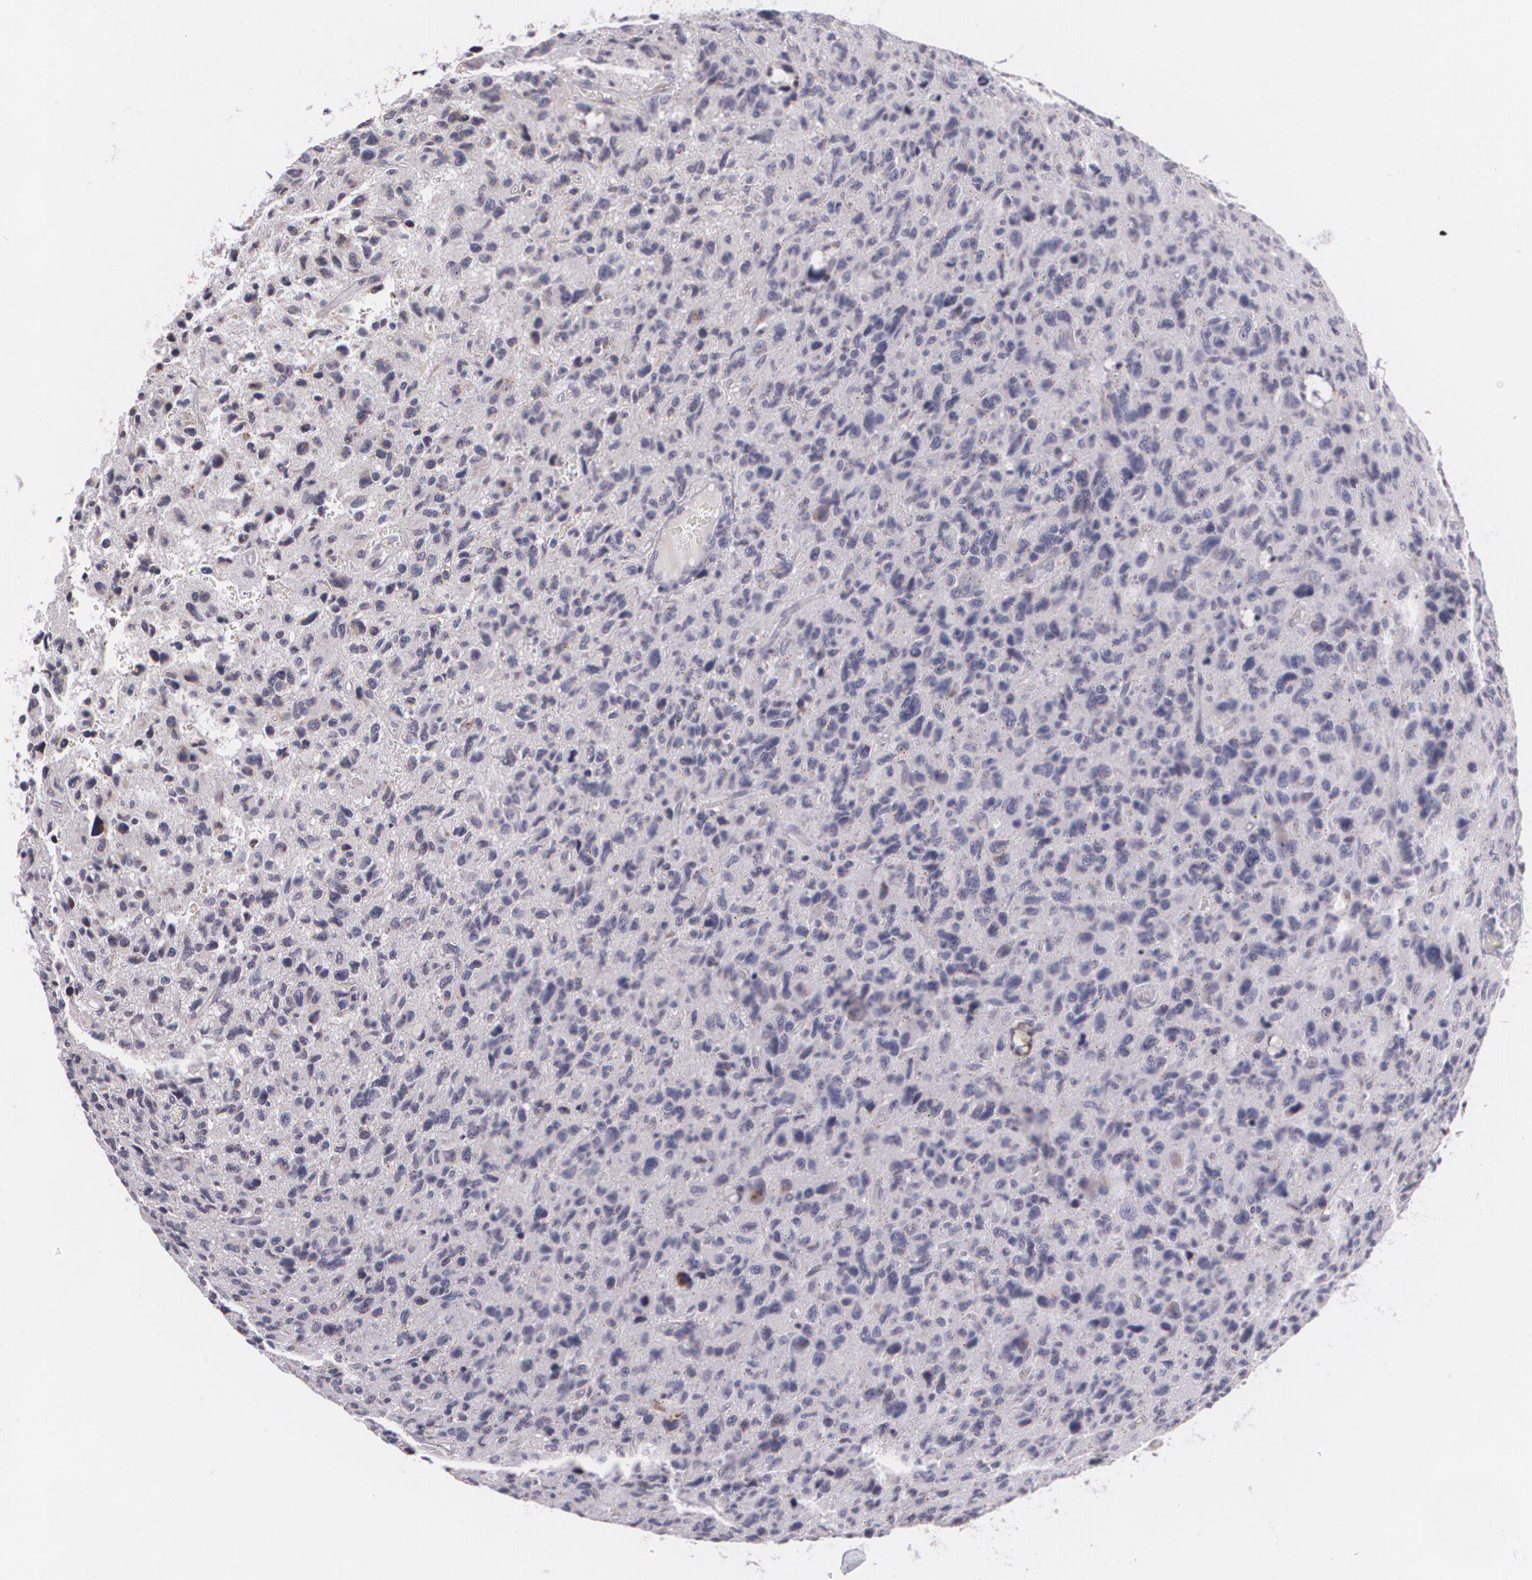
{"staining": {"intensity": "negative", "quantity": "none", "location": "none"}, "tissue": "glioma", "cell_type": "Tumor cells", "image_type": "cancer", "snomed": [{"axis": "morphology", "description": "Glioma, malignant, High grade"}, {"axis": "topography", "description": "Brain"}], "caption": "Tumor cells are negative for brown protein staining in malignant glioma (high-grade). (Stains: DAB immunohistochemistry (IHC) with hematoxylin counter stain, Microscopy: brightfield microscopy at high magnification).", "gene": "CILK1", "patient": {"sex": "female", "age": 60}}